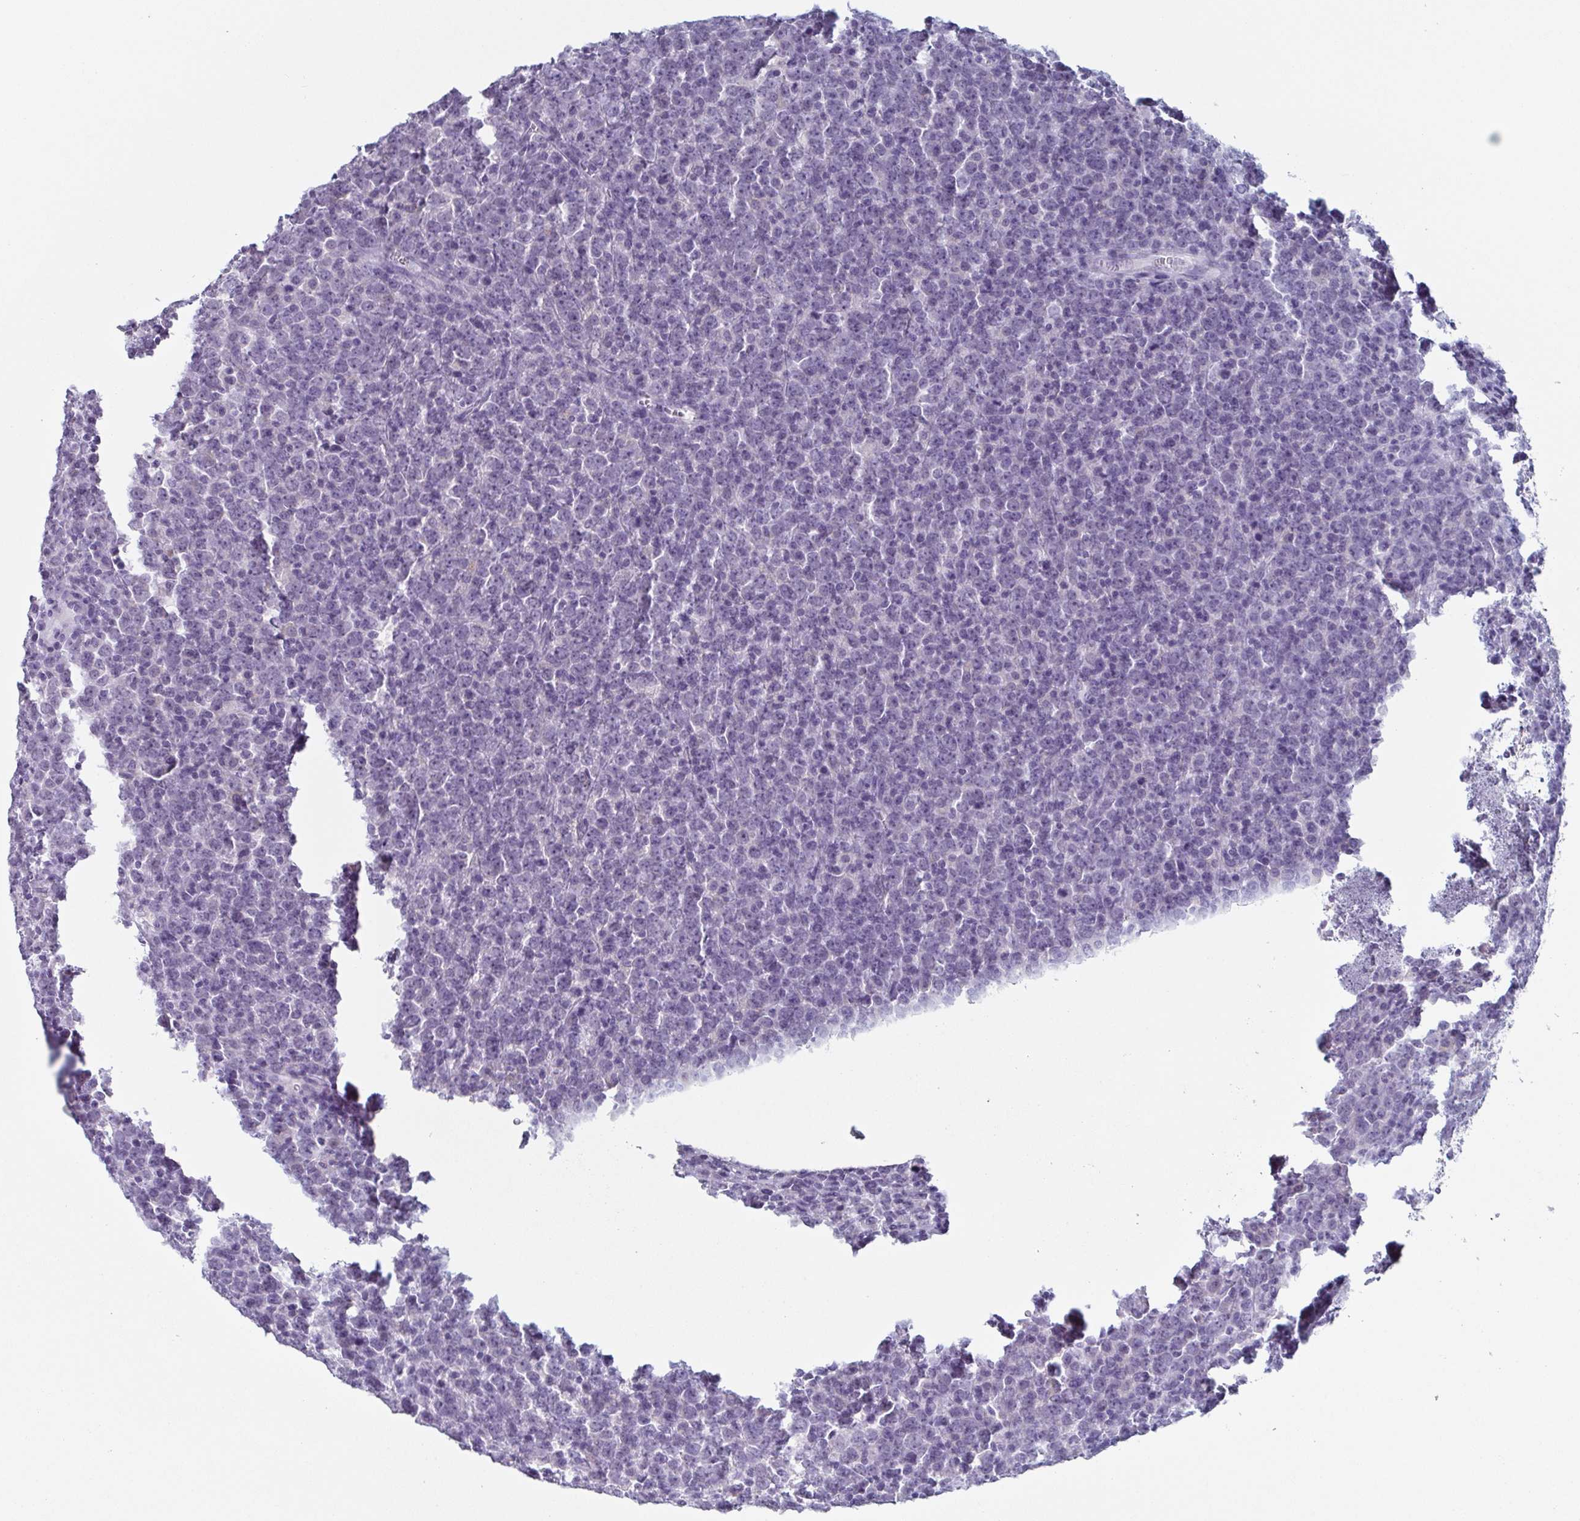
{"staining": {"intensity": "negative", "quantity": "none", "location": "none"}, "tissue": "lymphoma", "cell_type": "Tumor cells", "image_type": "cancer", "snomed": [{"axis": "morphology", "description": "Malignant lymphoma, non-Hodgkin's type, High grade"}, {"axis": "topography", "description": "Lymph node"}], "caption": "Immunohistochemistry (IHC) micrograph of high-grade malignant lymphoma, non-Hodgkin's type stained for a protein (brown), which shows no positivity in tumor cells.", "gene": "LYRM2", "patient": {"sex": "male", "age": 51}}